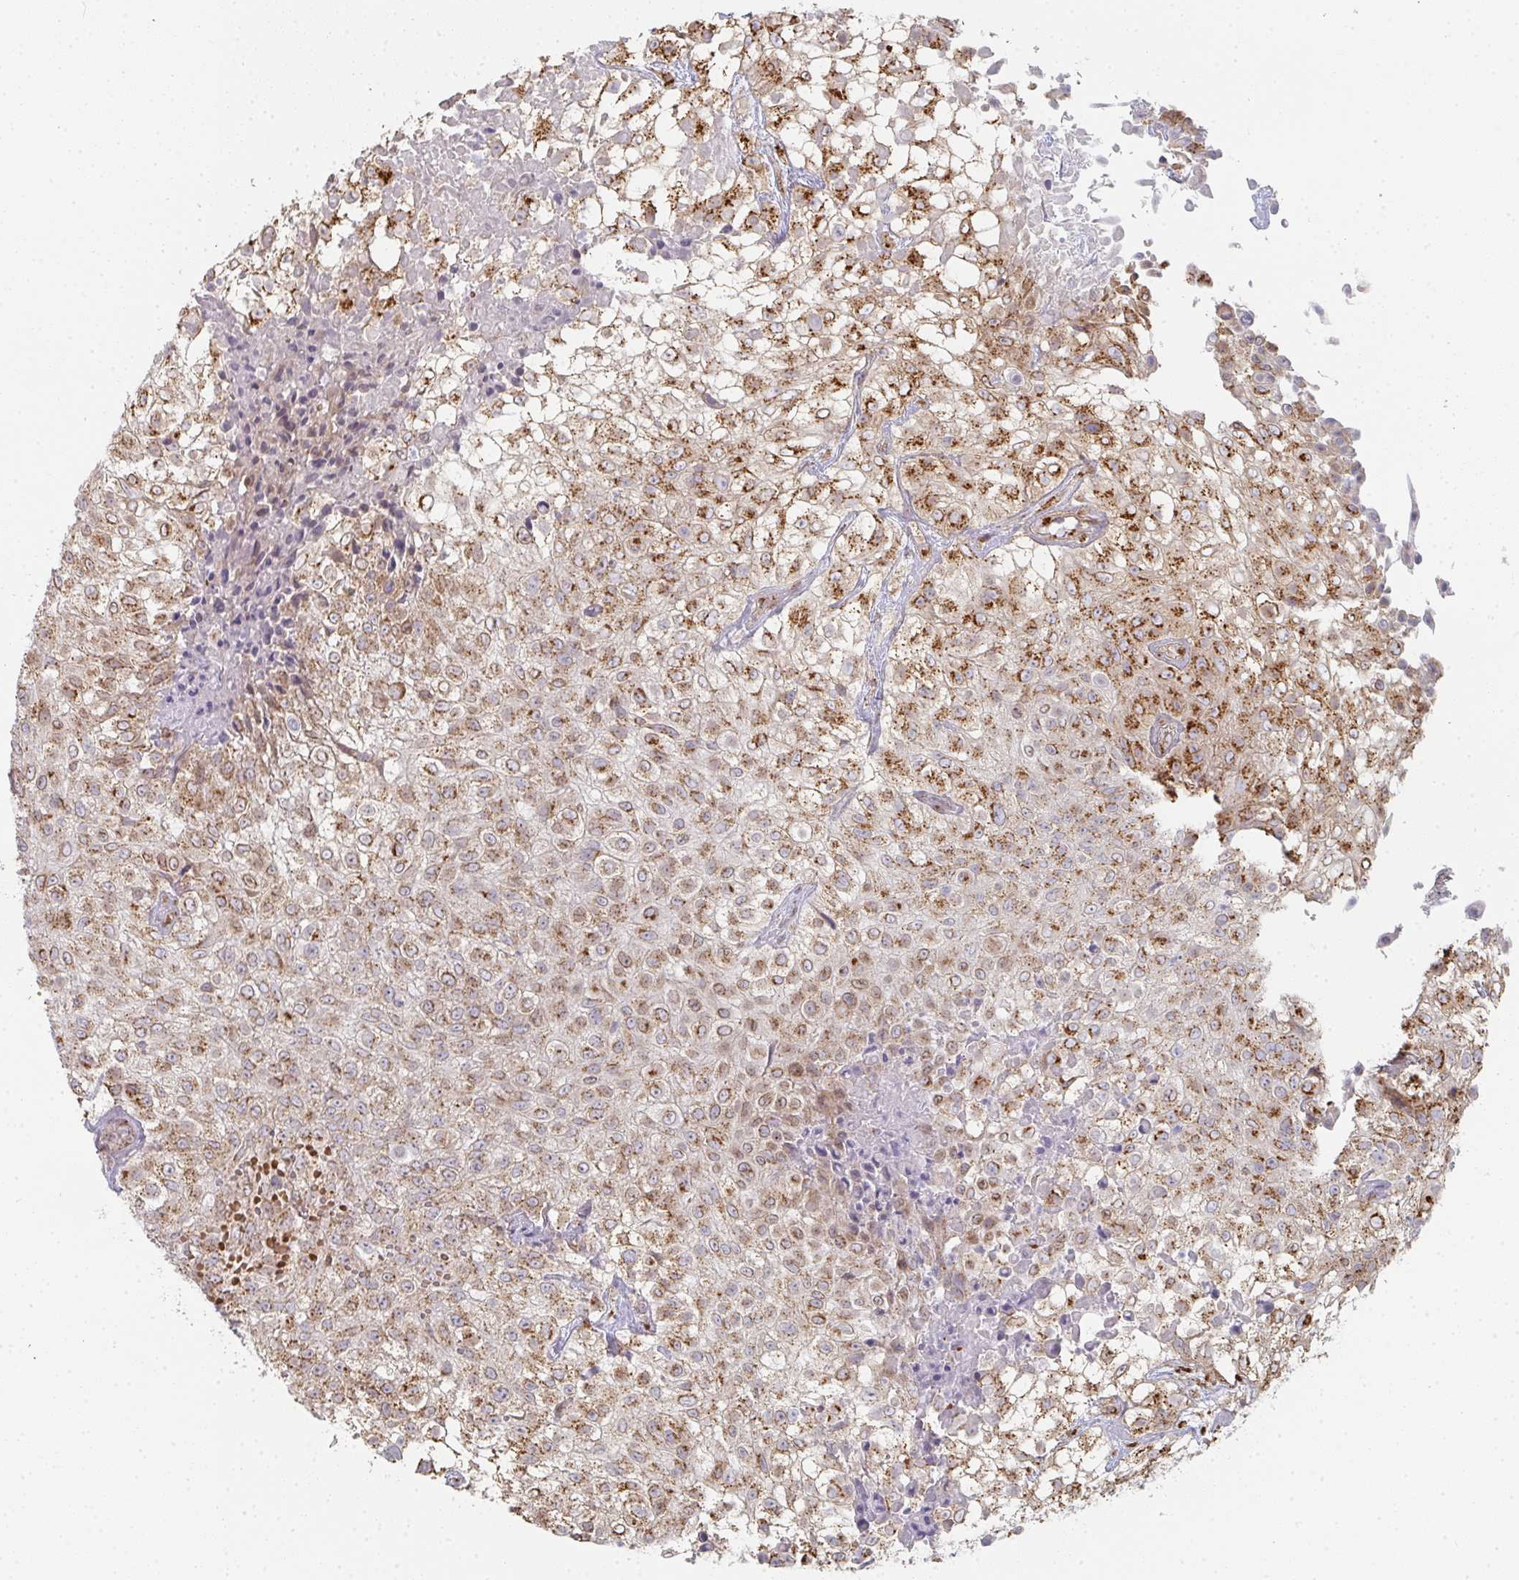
{"staining": {"intensity": "strong", "quantity": ">75%", "location": "cytoplasmic/membranous"}, "tissue": "urothelial cancer", "cell_type": "Tumor cells", "image_type": "cancer", "snomed": [{"axis": "morphology", "description": "Urothelial carcinoma, High grade"}, {"axis": "topography", "description": "Urinary bladder"}], "caption": "Urothelial cancer stained with DAB immunohistochemistry shows high levels of strong cytoplasmic/membranous positivity in approximately >75% of tumor cells. (brown staining indicates protein expression, while blue staining denotes nuclei).", "gene": "ZNF526", "patient": {"sex": "male", "age": 56}}